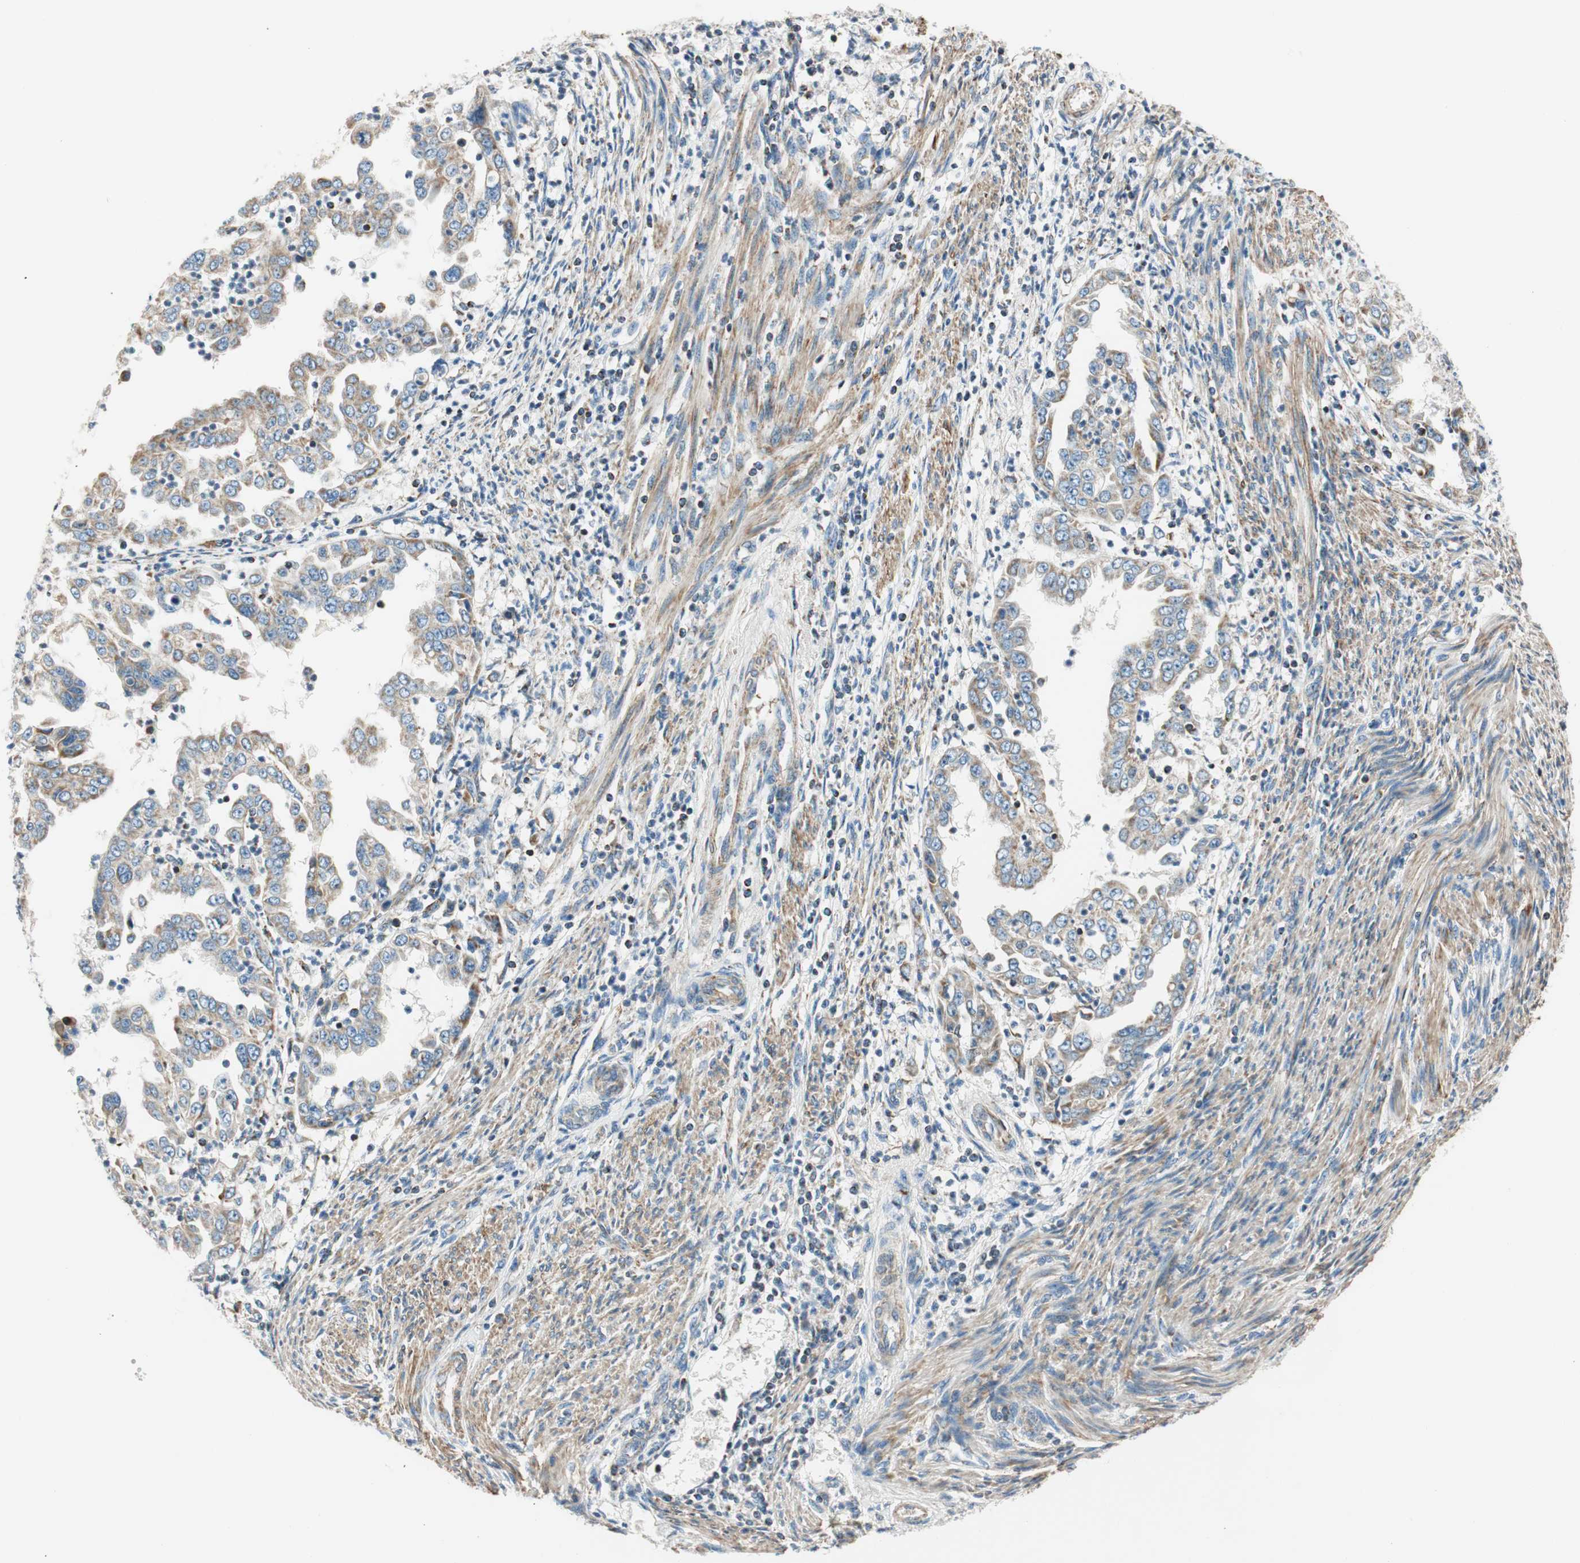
{"staining": {"intensity": "moderate", "quantity": ">75%", "location": "cytoplasmic/membranous"}, "tissue": "endometrial cancer", "cell_type": "Tumor cells", "image_type": "cancer", "snomed": [{"axis": "morphology", "description": "Adenocarcinoma, NOS"}, {"axis": "topography", "description": "Endometrium"}], "caption": "There is medium levels of moderate cytoplasmic/membranous expression in tumor cells of endometrial adenocarcinoma, as demonstrated by immunohistochemical staining (brown color).", "gene": "RORB", "patient": {"sex": "female", "age": 85}}